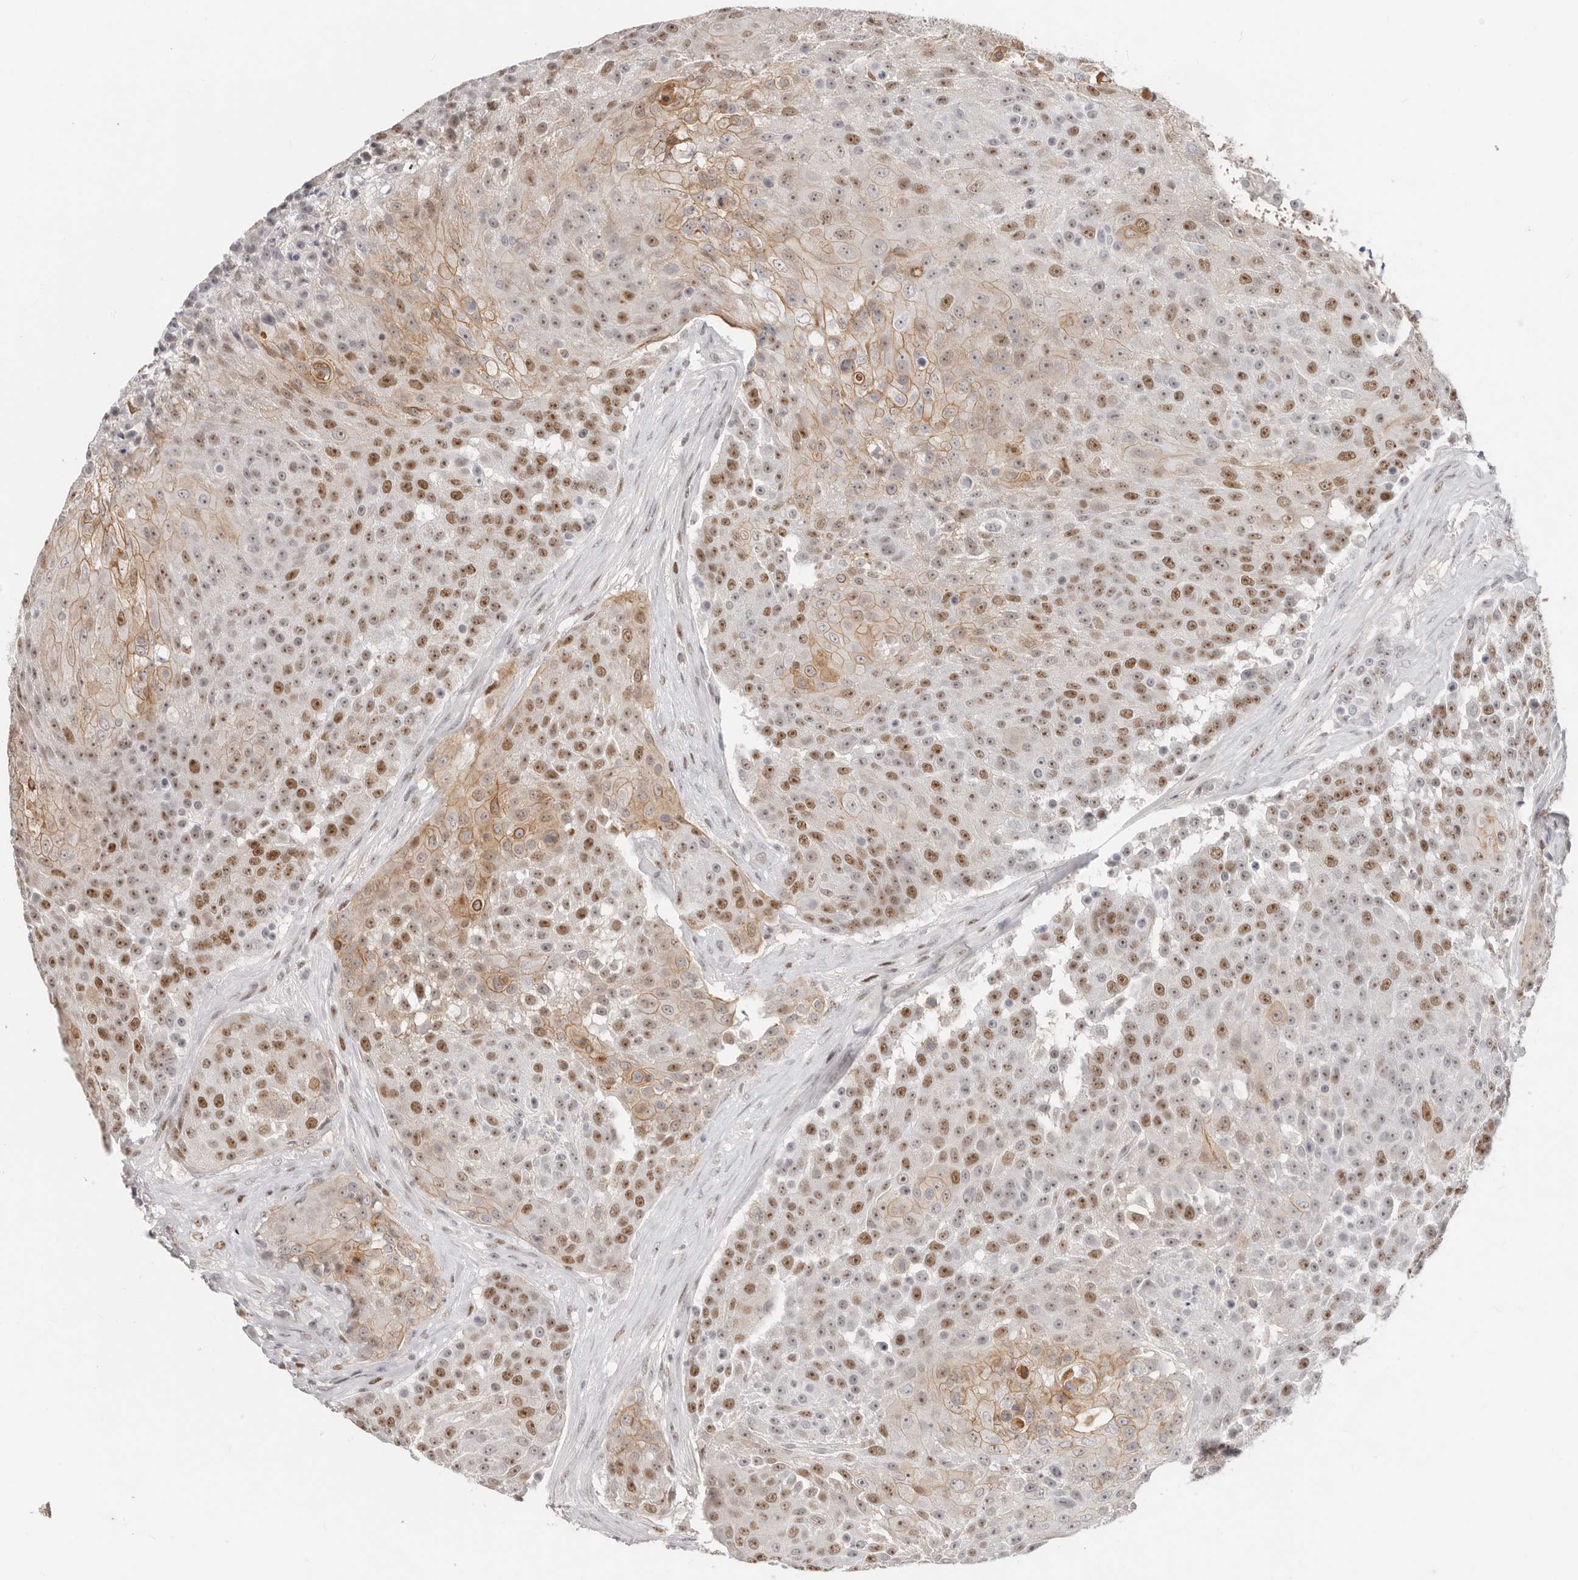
{"staining": {"intensity": "moderate", "quantity": ">75%", "location": "nuclear"}, "tissue": "urothelial cancer", "cell_type": "Tumor cells", "image_type": "cancer", "snomed": [{"axis": "morphology", "description": "Urothelial carcinoma, High grade"}, {"axis": "topography", "description": "Urinary bladder"}], "caption": "IHC (DAB) staining of human urothelial carcinoma (high-grade) displays moderate nuclear protein expression in about >75% of tumor cells.", "gene": "RFC2", "patient": {"sex": "female", "age": 63}}